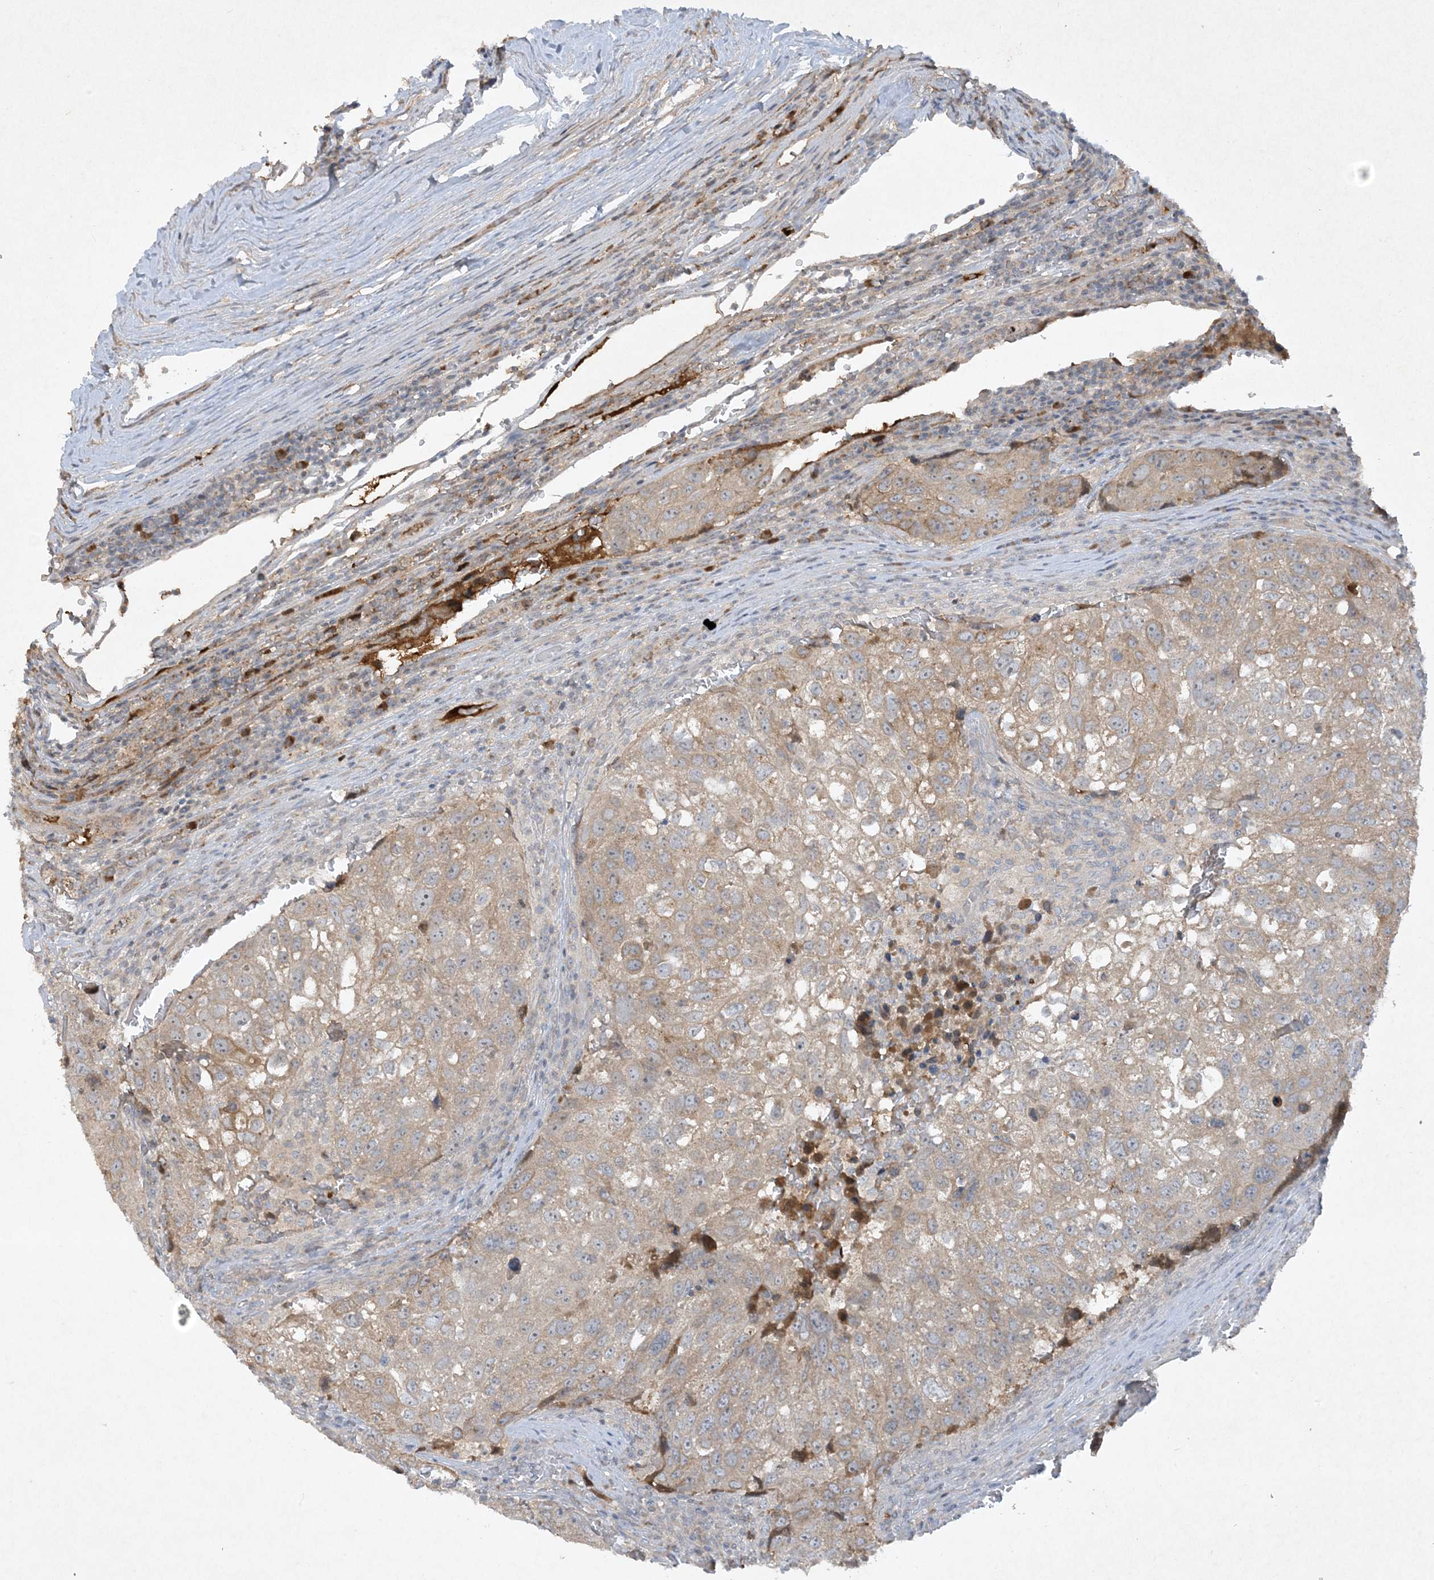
{"staining": {"intensity": "weak", "quantity": ">75%", "location": "cytoplasmic/membranous"}, "tissue": "urothelial cancer", "cell_type": "Tumor cells", "image_type": "cancer", "snomed": [{"axis": "morphology", "description": "Urothelial carcinoma, High grade"}, {"axis": "topography", "description": "Lymph node"}, {"axis": "topography", "description": "Urinary bladder"}], "caption": "Protein analysis of urothelial cancer tissue reveals weak cytoplasmic/membranous staining in approximately >75% of tumor cells. Using DAB (3,3'-diaminobenzidine) (brown) and hematoxylin (blue) stains, captured at high magnification using brightfield microscopy.", "gene": "FETUB", "patient": {"sex": "male", "age": 51}}